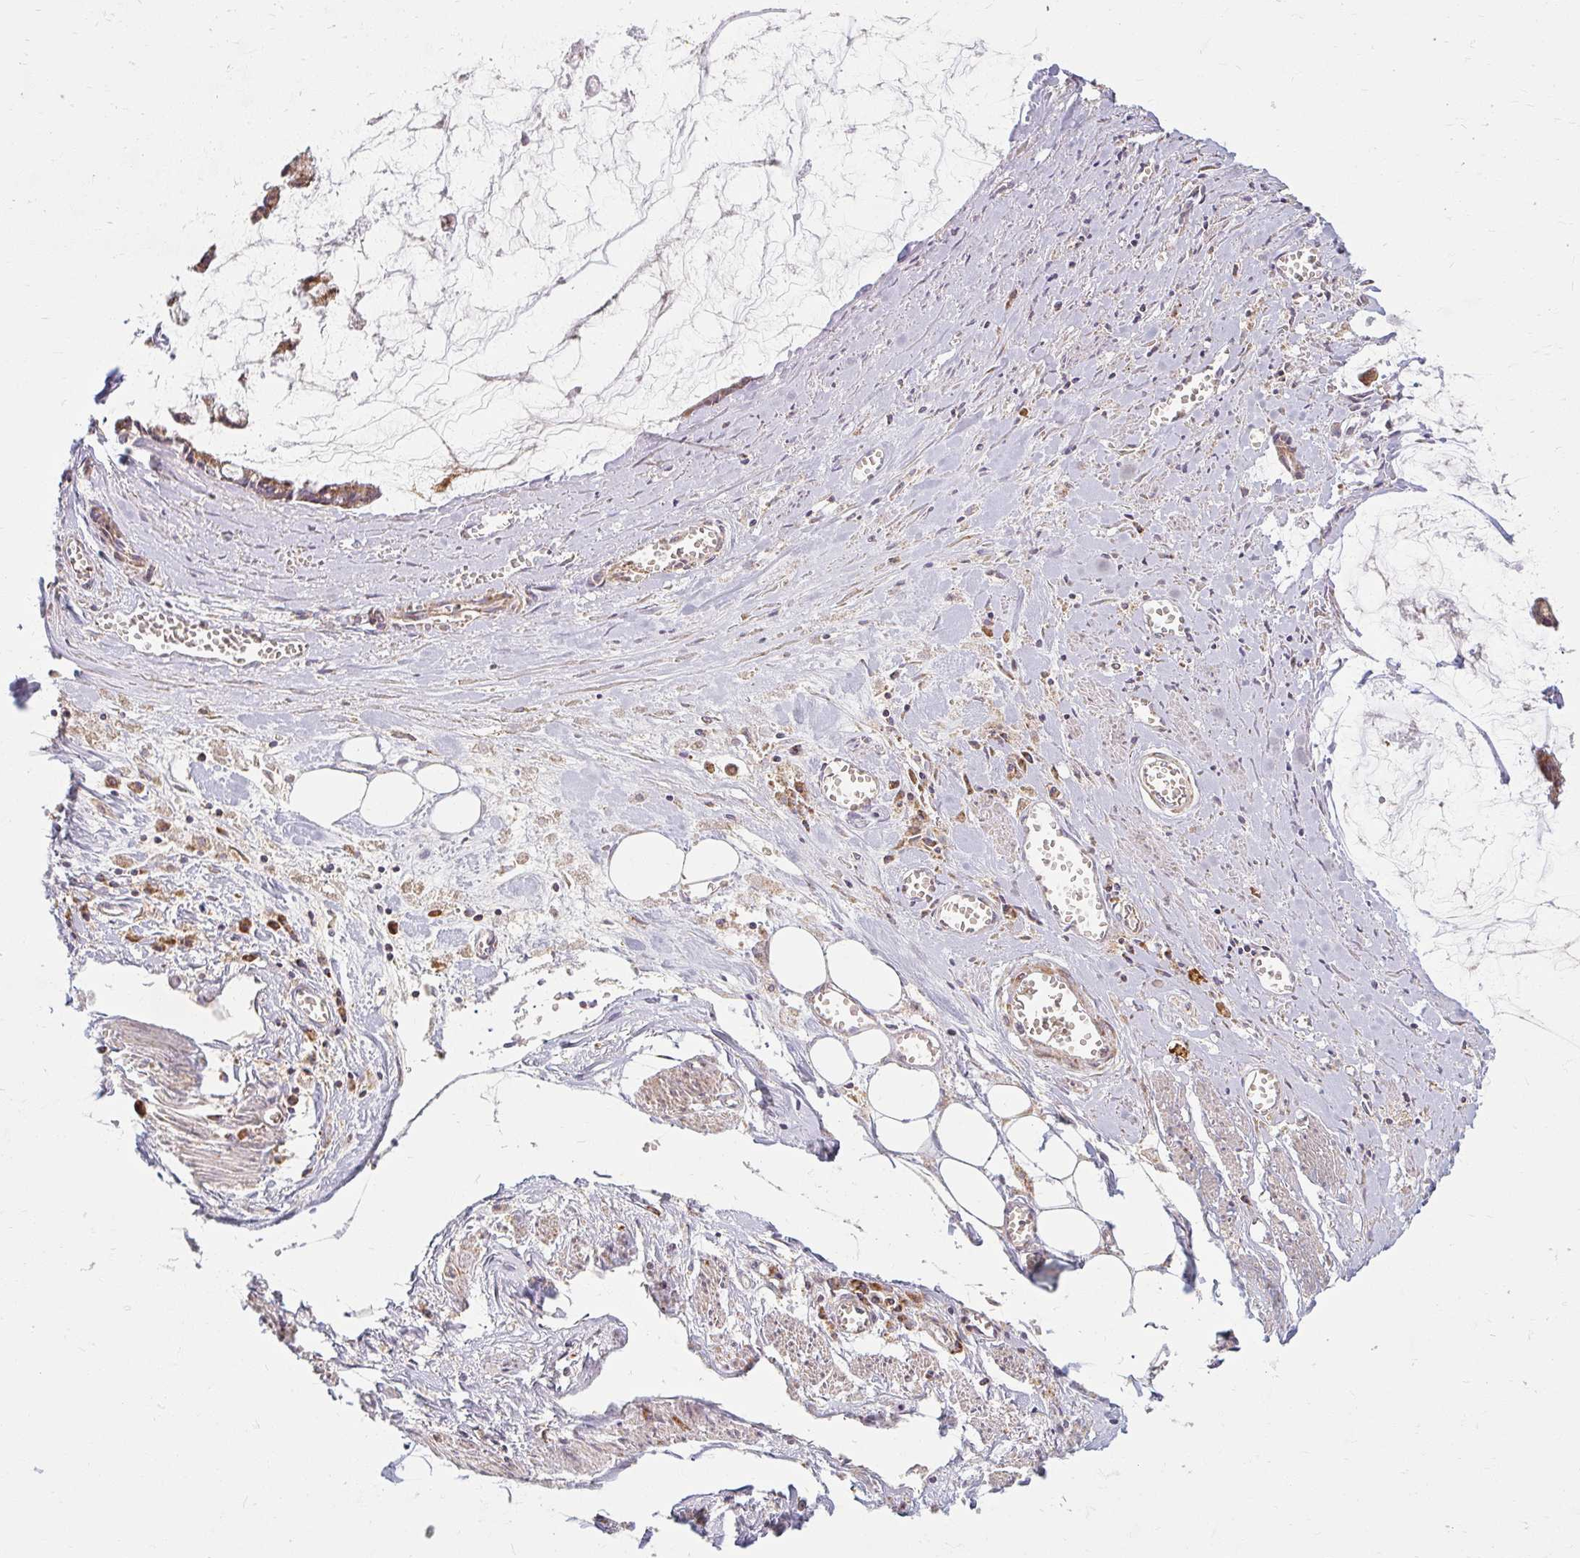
{"staining": {"intensity": "moderate", "quantity": ">75%", "location": "cytoplasmic/membranous"}, "tissue": "ovarian cancer", "cell_type": "Tumor cells", "image_type": "cancer", "snomed": [{"axis": "morphology", "description": "Cystadenocarcinoma, mucinous, NOS"}, {"axis": "topography", "description": "Ovary"}], "caption": "Immunohistochemistry micrograph of ovarian cancer stained for a protein (brown), which shows medium levels of moderate cytoplasmic/membranous staining in about >75% of tumor cells.", "gene": "SKP2", "patient": {"sex": "female", "age": 90}}